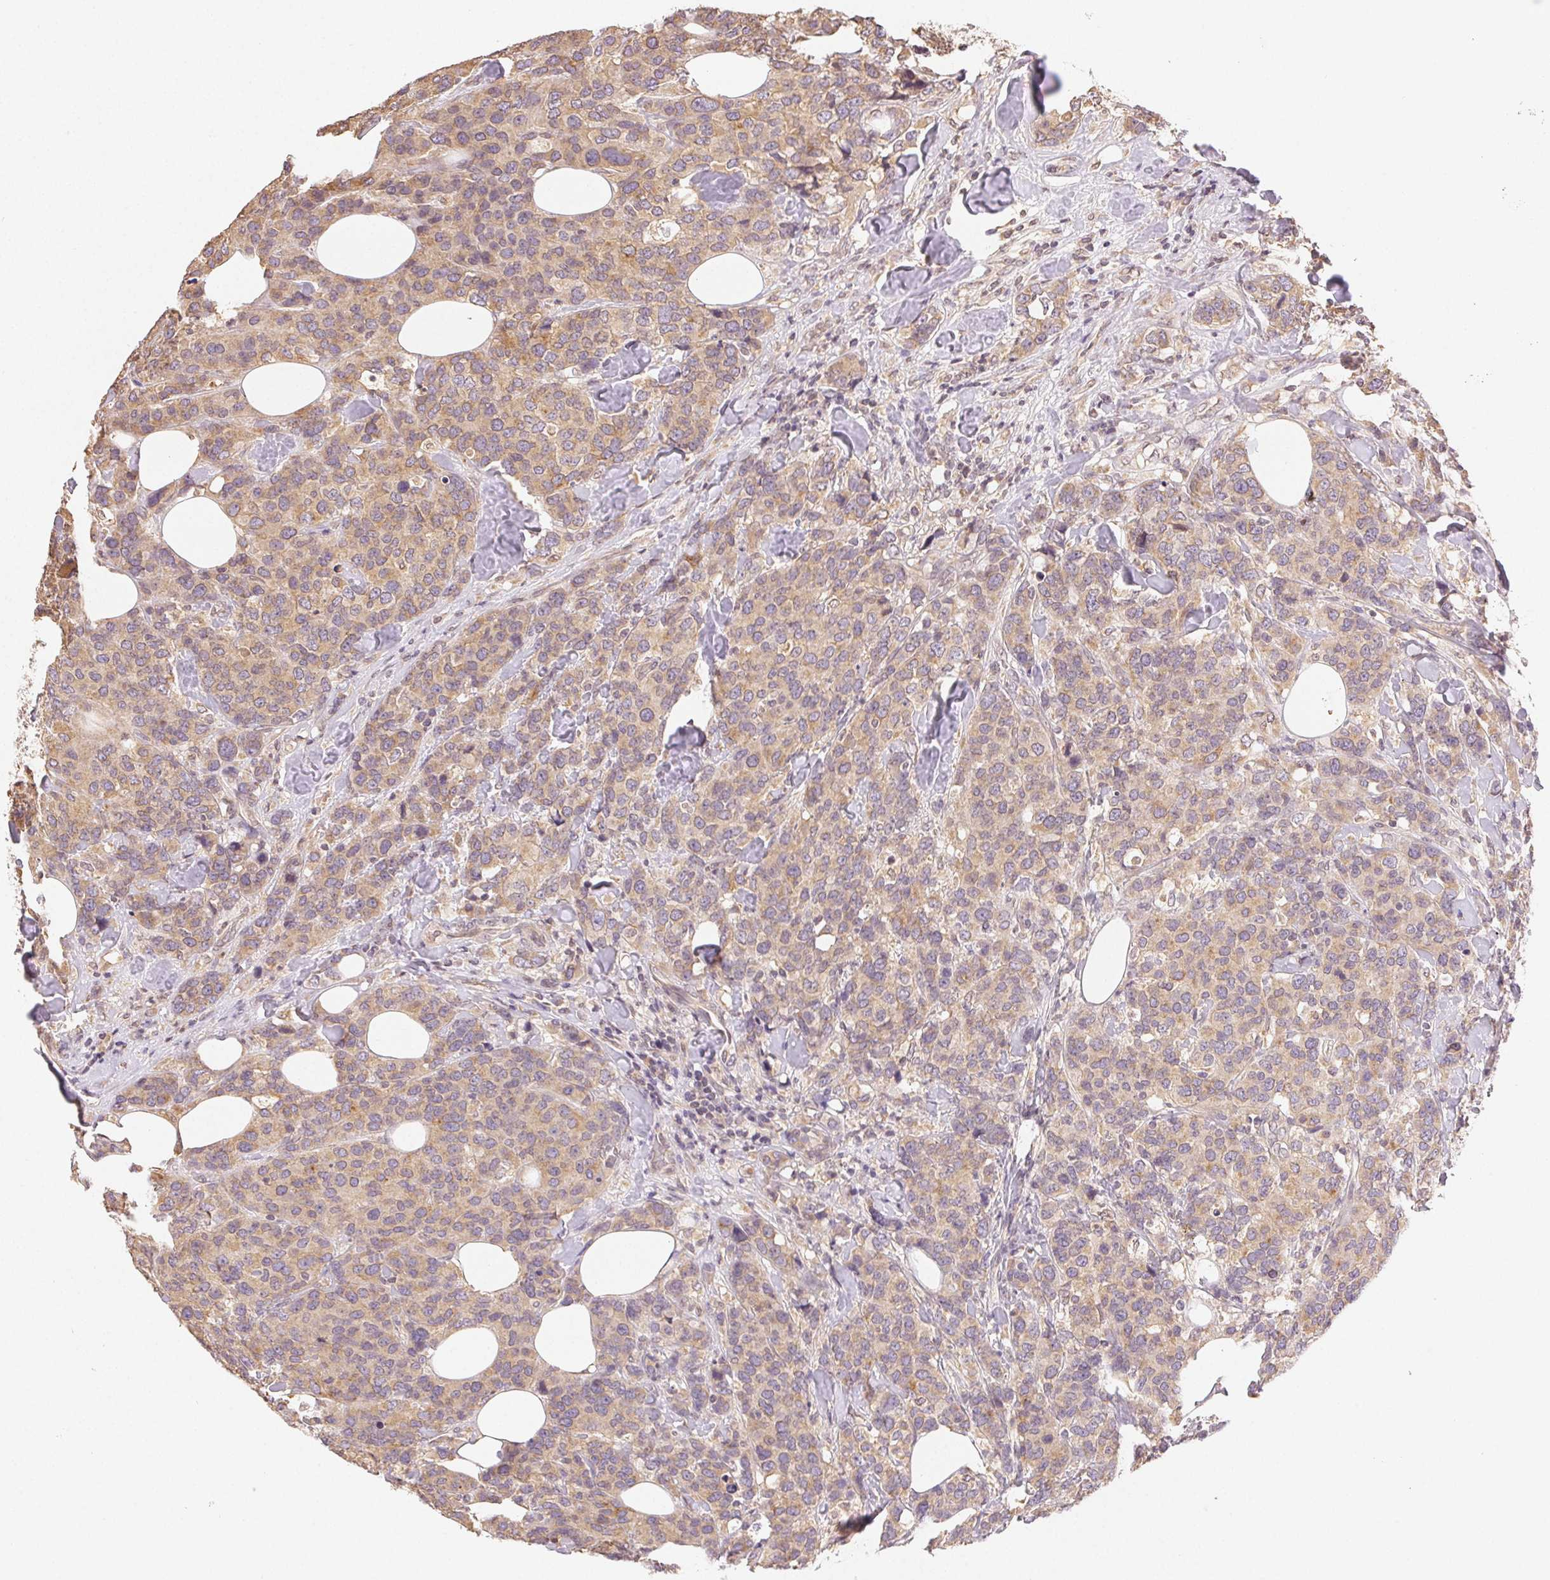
{"staining": {"intensity": "weak", "quantity": ">75%", "location": "cytoplasmic/membranous"}, "tissue": "breast cancer", "cell_type": "Tumor cells", "image_type": "cancer", "snomed": [{"axis": "morphology", "description": "Lobular carcinoma"}, {"axis": "topography", "description": "Breast"}], "caption": "A low amount of weak cytoplasmic/membranous positivity is seen in about >75% of tumor cells in lobular carcinoma (breast) tissue.", "gene": "SEZ6L2", "patient": {"sex": "female", "age": 59}}